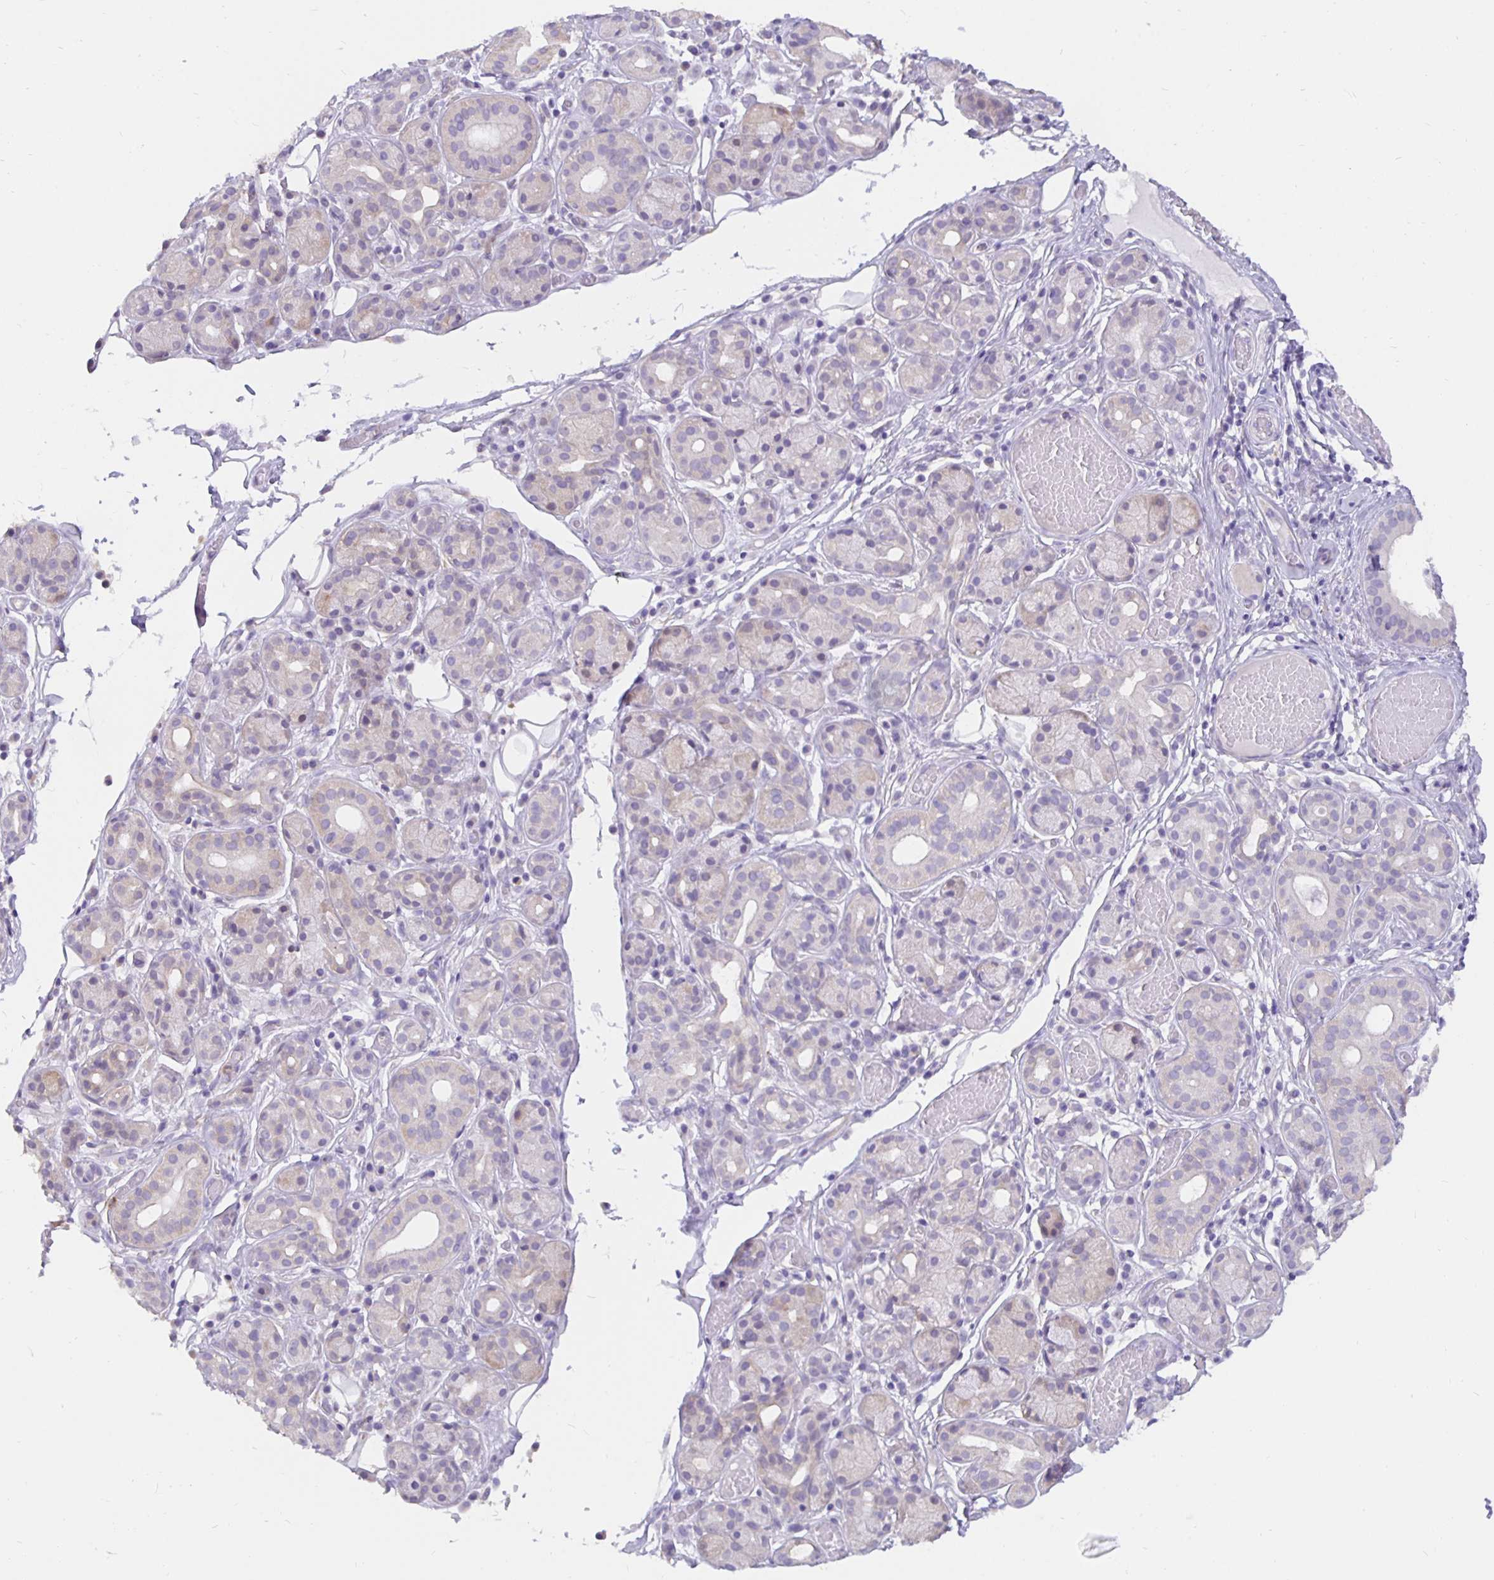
{"staining": {"intensity": "negative", "quantity": "none", "location": "none"}, "tissue": "salivary gland", "cell_type": "Glandular cells", "image_type": "normal", "snomed": [{"axis": "morphology", "description": "Normal tissue, NOS"}, {"axis": "topography", "description": "Salivary gland"}, {"axis": "topography", "description": "Peripheral nerve tissue"}], "caption": "This is a histopathology image of immunohistochemistry (IHC) staining of unremarkable salivary gland, which shows no staining in glandular cells.", "gene": "DNAI2", "patient": {"sex": "male", "age": 71}}